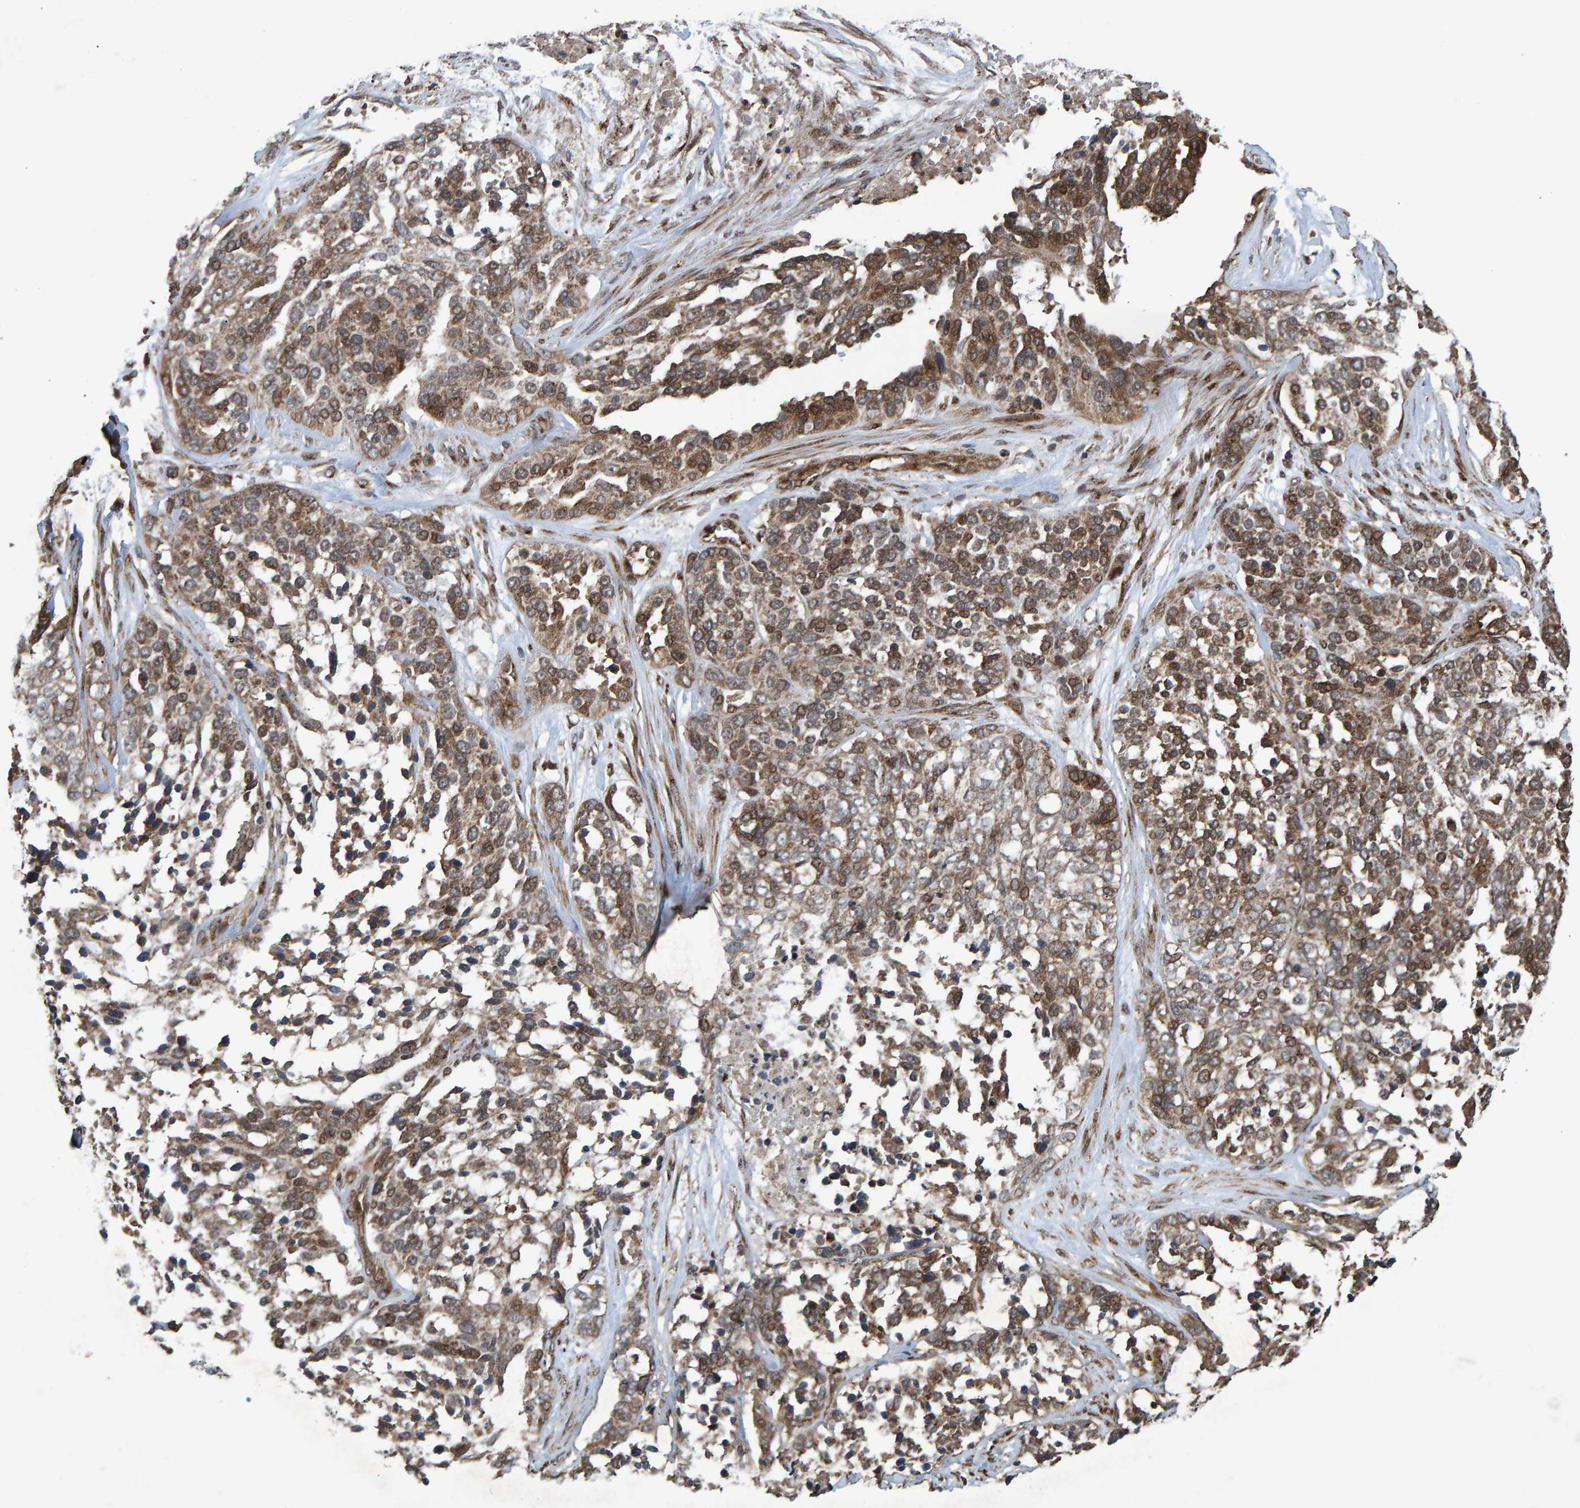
{"staining": {"intensity": "moderate", "quantity": ">75%", "location": "cytoplasmic/membranous,nuclear"}, "tissue": "ovarian cancer", "cell_type": "Tumor cells", "image_type": "cancer", "snomed": [{"axis": "morphology", "description": "Cystadenocarcinoma, serous, NOS"}, {"axis": "topography", "description": "Ovary"}], "caption": "Immunohistochemistry (DAB) staining of human ovarian serous cystadenocarcinoma shows moderate cytoplasmic/membranous and nuclear protein staining in approximately >75% of tumor cells.", "gene": "TRIM68", "patient": {"sex": "female", "age": 44}}